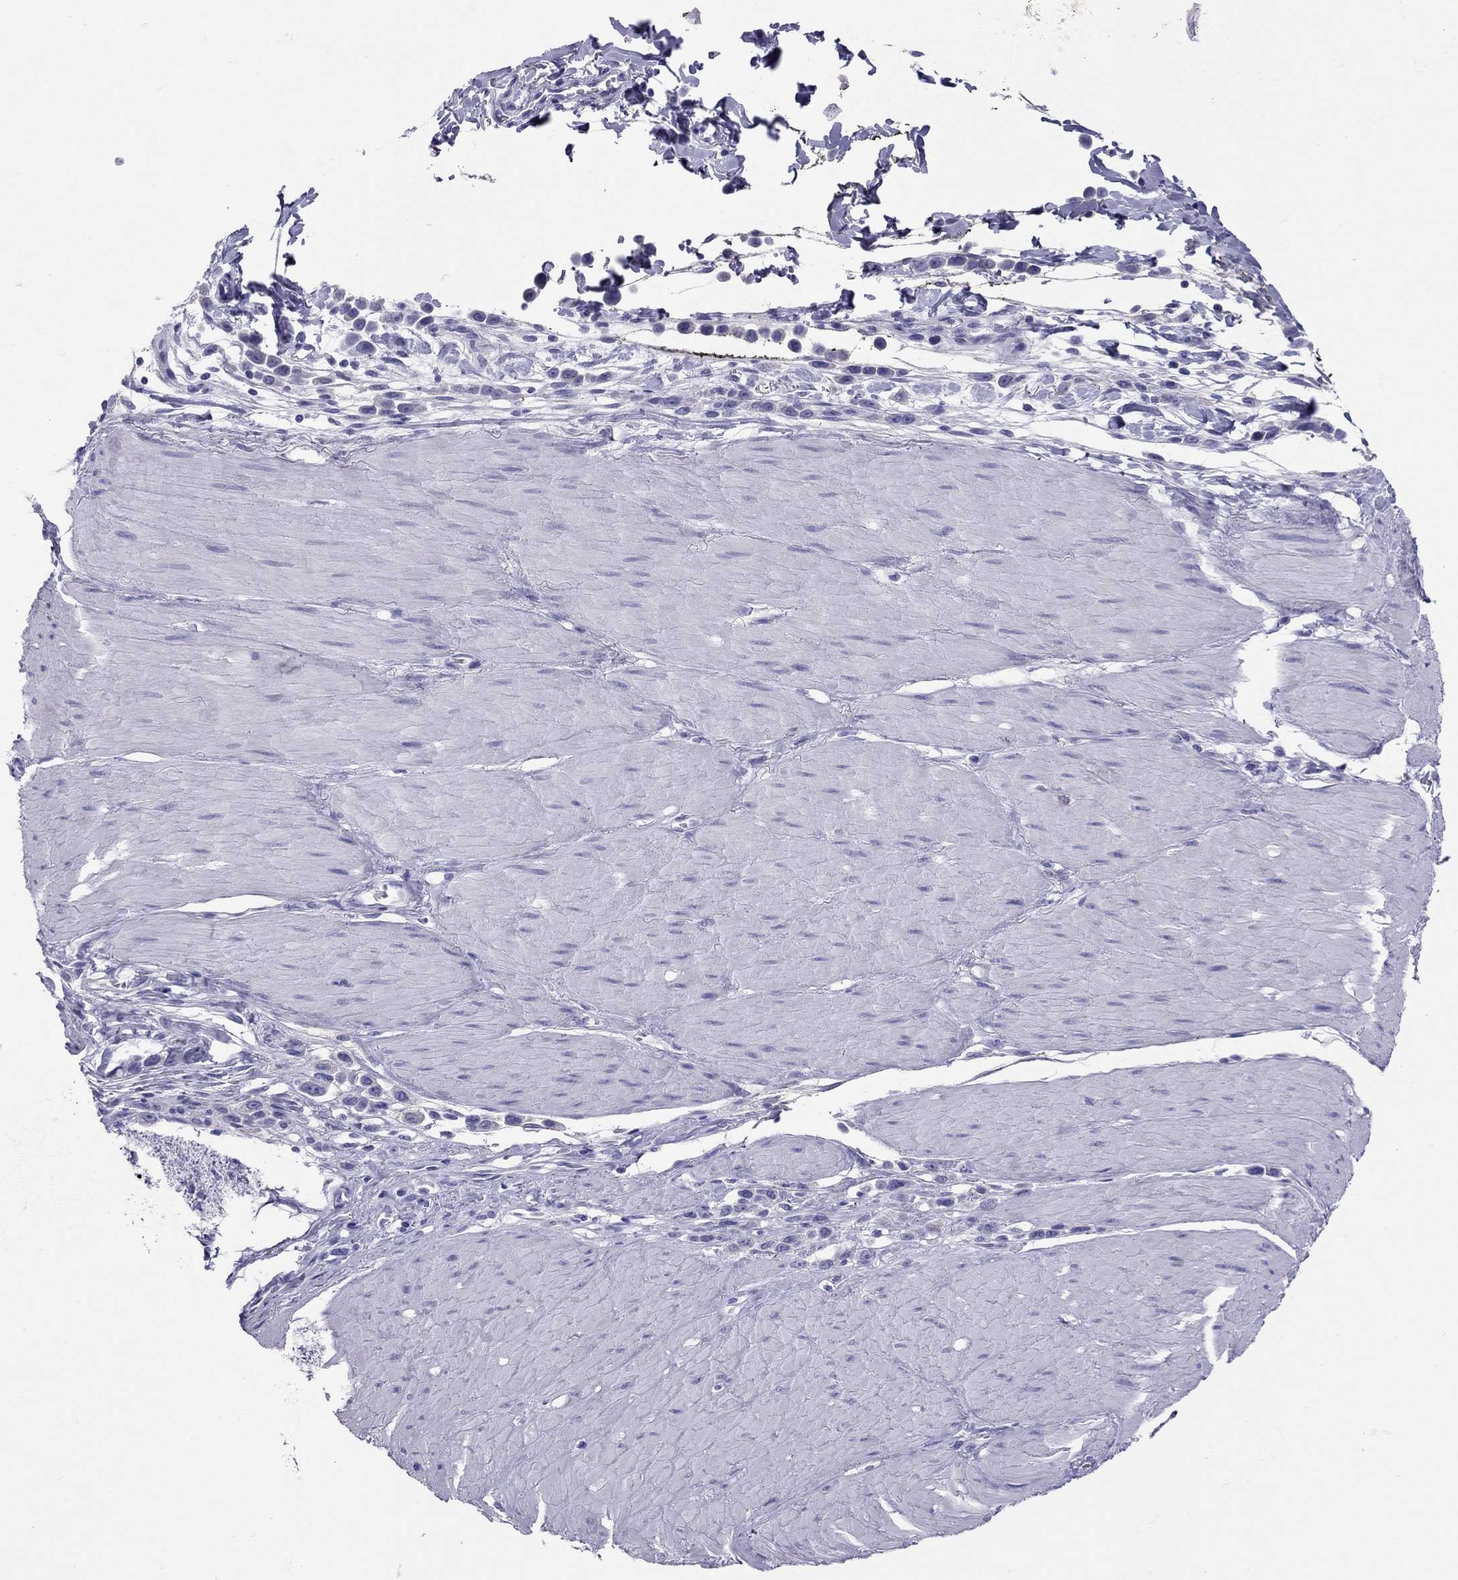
{"staining": {"intensity": "negative", "quantity": "none", "location": "none"}, "tissue": "stomach cancer", "cell_type": "Tumor cells", "image_type": "cancer", "snomed": [{"axis": "morphology", "description": "Adenocarcinoma, NOS"}, {"axis": "topography", "description": "Stomach"}], "caption": "Tumor cells are negative for protein expression in human adenocarcinoma (stomach).", "gene": "PSMB11", "patient": {"sex": "male", "age": 47}}